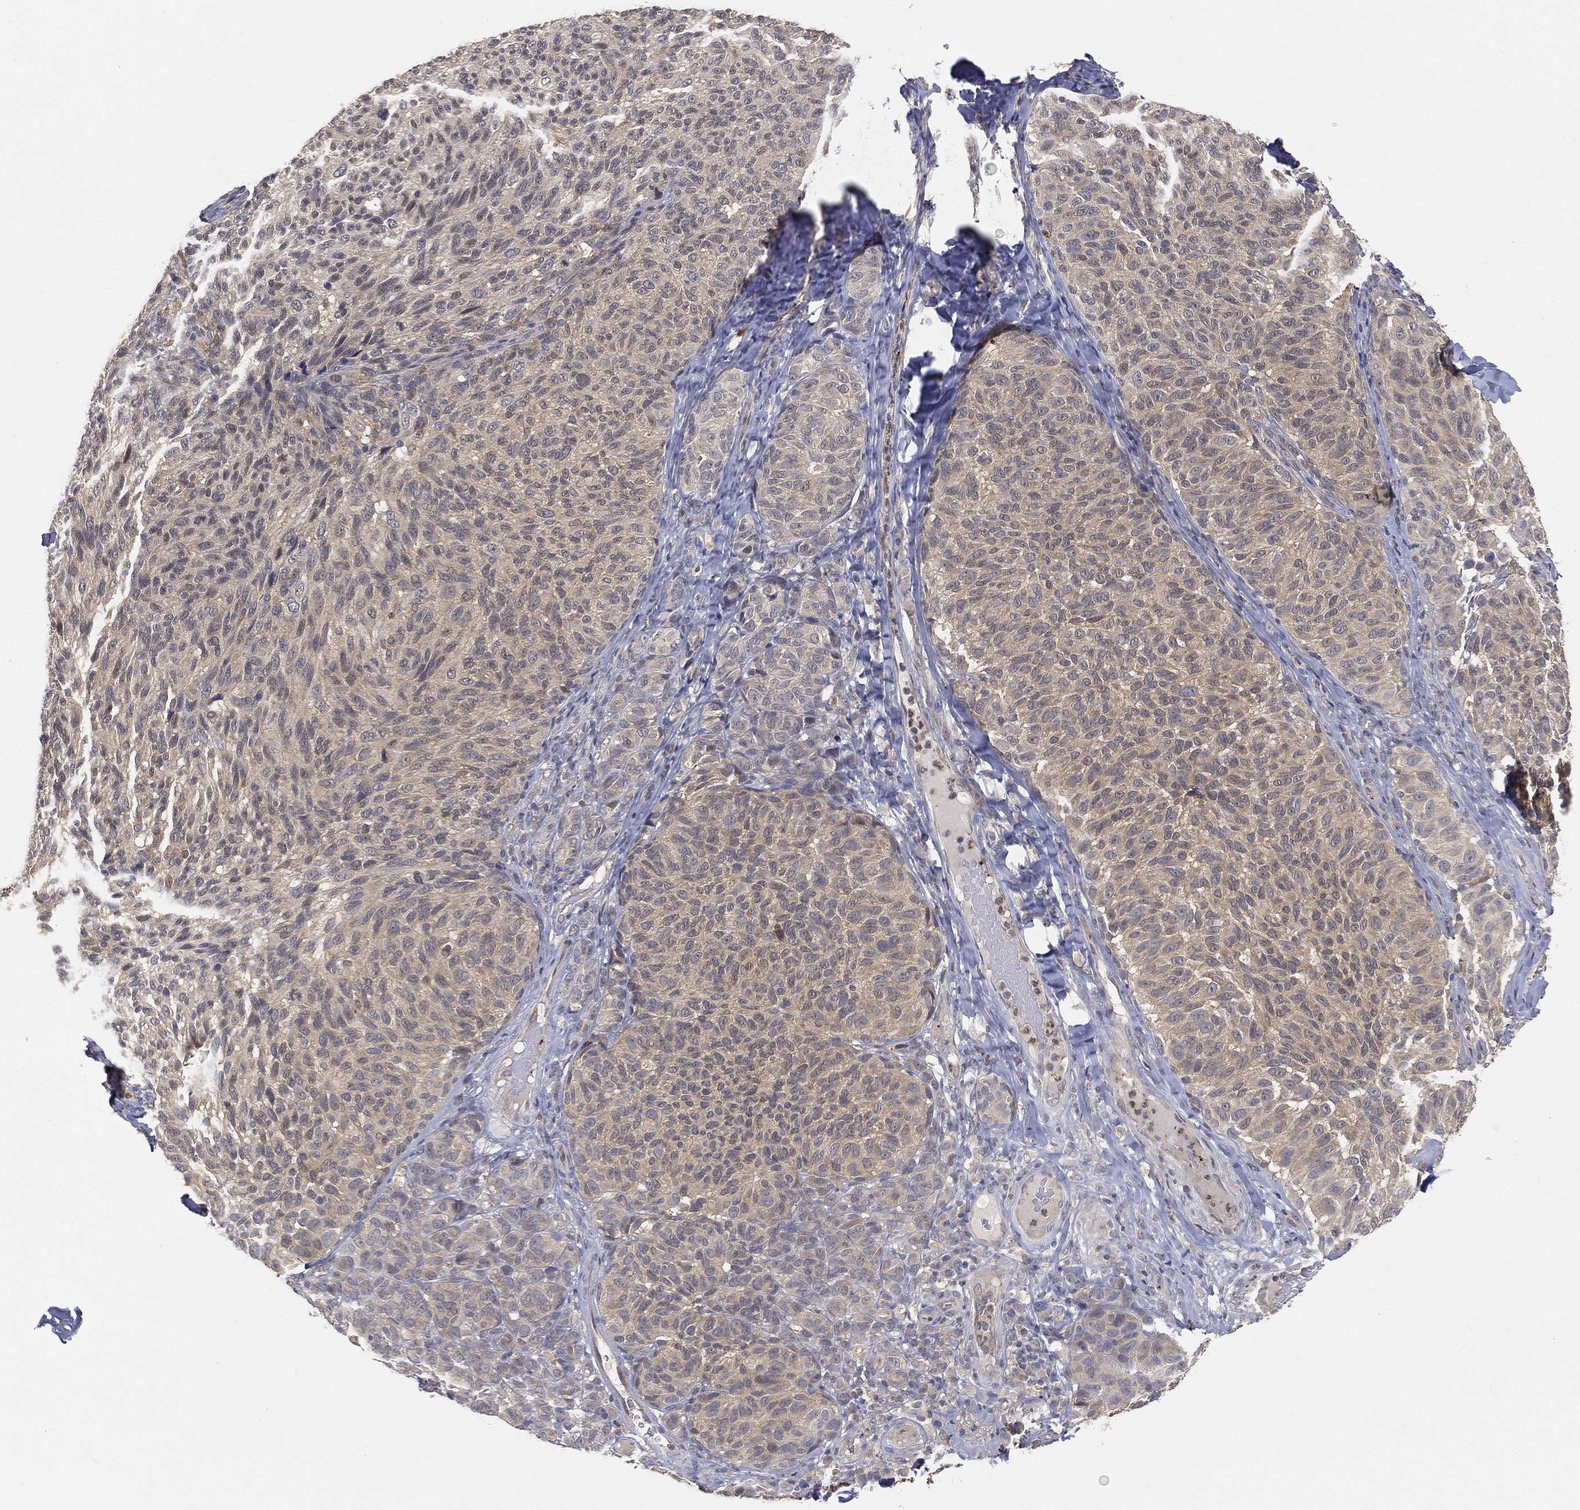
{"staining": {"intensity": "weak", "quantity": "25%-75%", "location": "cytoplasmic/membranous"}, "tissue": "melanoma", "cell_type": "Tumor cells", "image_type": "cancer", "snomed": [{"axis": "morphology", "description": "Malignant melanoma, NOS"}, {"axis": "topography", "description": "Skin"}], "caption": "Immunohistochemistry (IHC) micrograph of neoplastic tissue: human malignant melanoma stained using immunohistochemistry exhibits low levels of weak protein expression localized specifically in the cytoplasmic/membranous of tumor cells, appearing as a cytoplasmic/membranous brown color.", "gene": "MAPK1", "patient": {"sex": "female", "age": 73}}